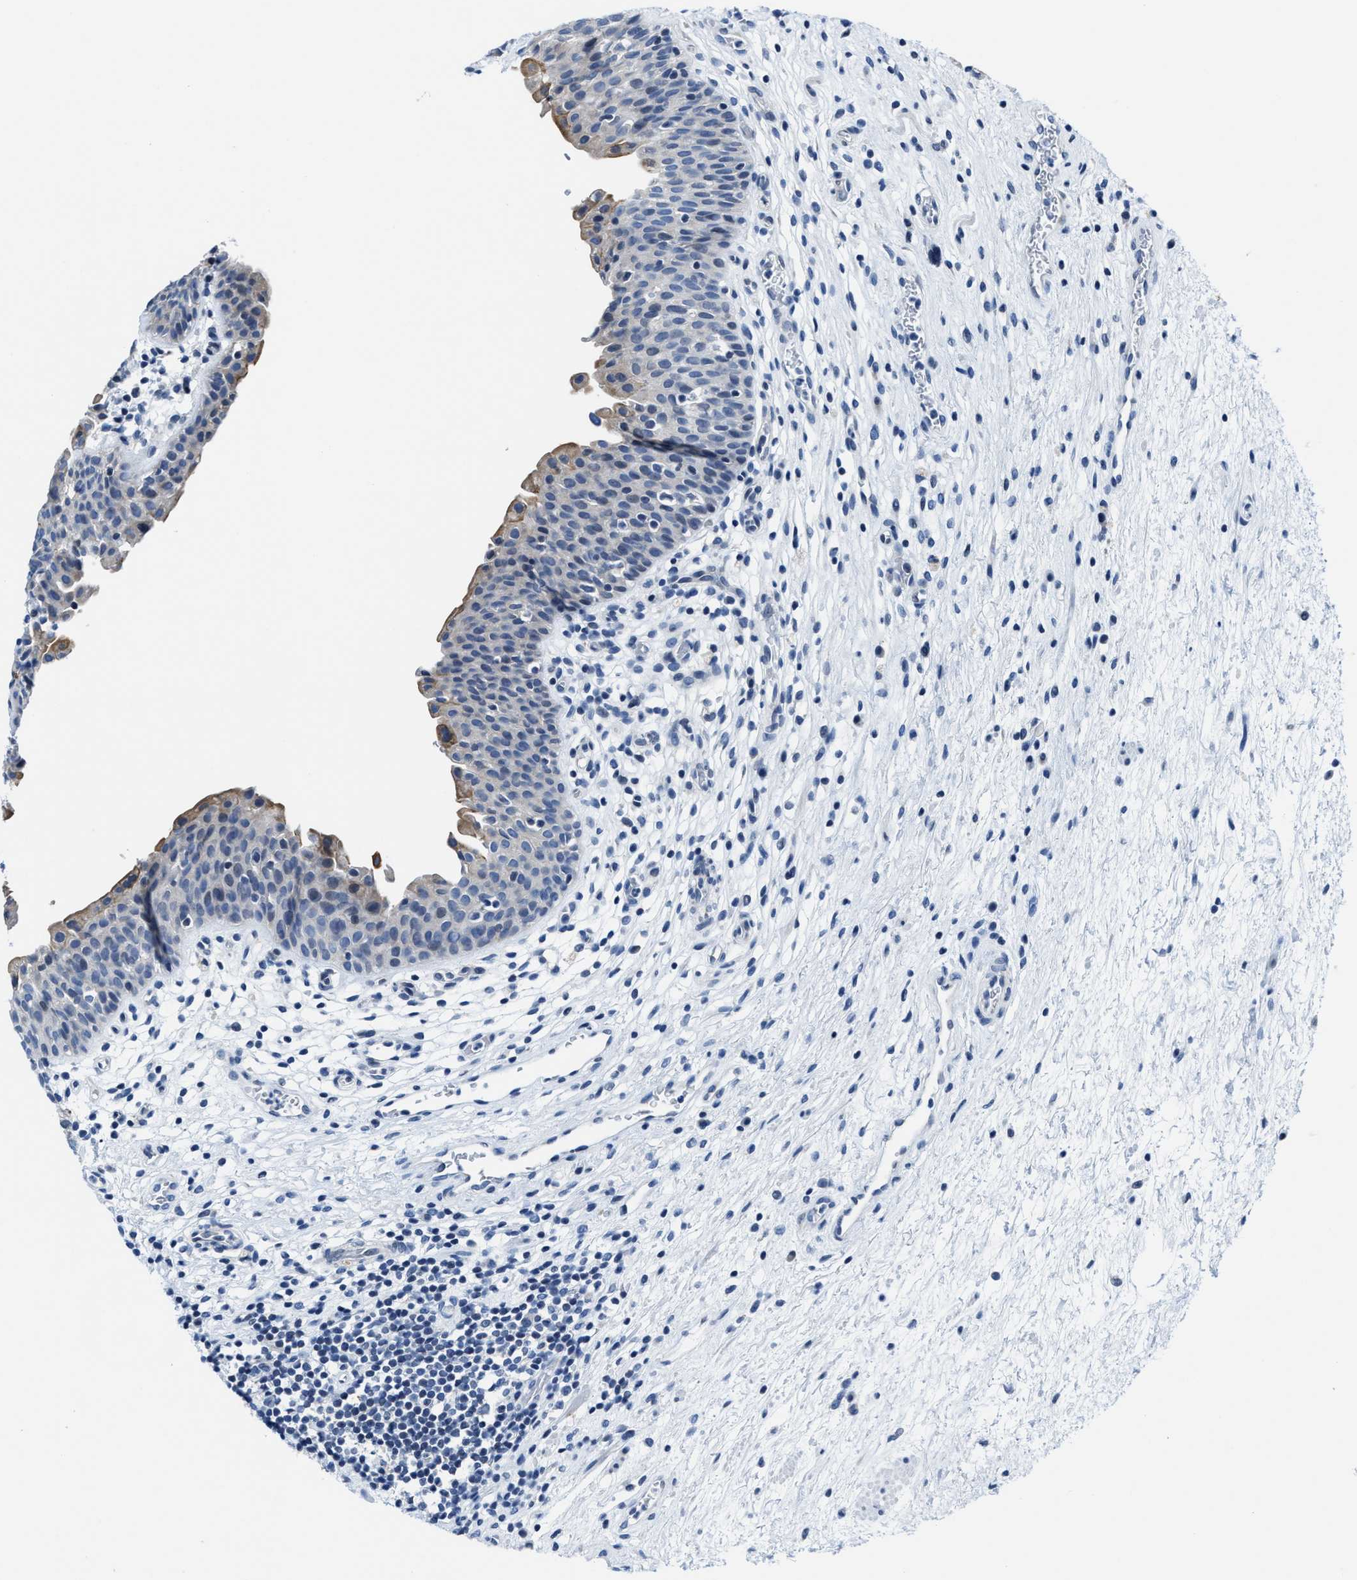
{"staining": {"intensity": "weak", "quantity": "<25%", "location": "cytoplasmic/membranous"}, "tissue": "urinary bladder", "cell_type": "Urothelial cells", "image_type": "normal", "snomed": [{"axis": "morphology", "description": "Normal tissue, NOS"}, {"axis": "topography", "description": "Urinary bladder"}], "caption": "High power microscopy histopathology image of an immunohistochemistry (IHC) photomicrograph of benign urinary bladder, revealing no significant positivity in urothelial cells.", "gene": "ASZ1", "patient": {"sex": "male", "age": 37}}